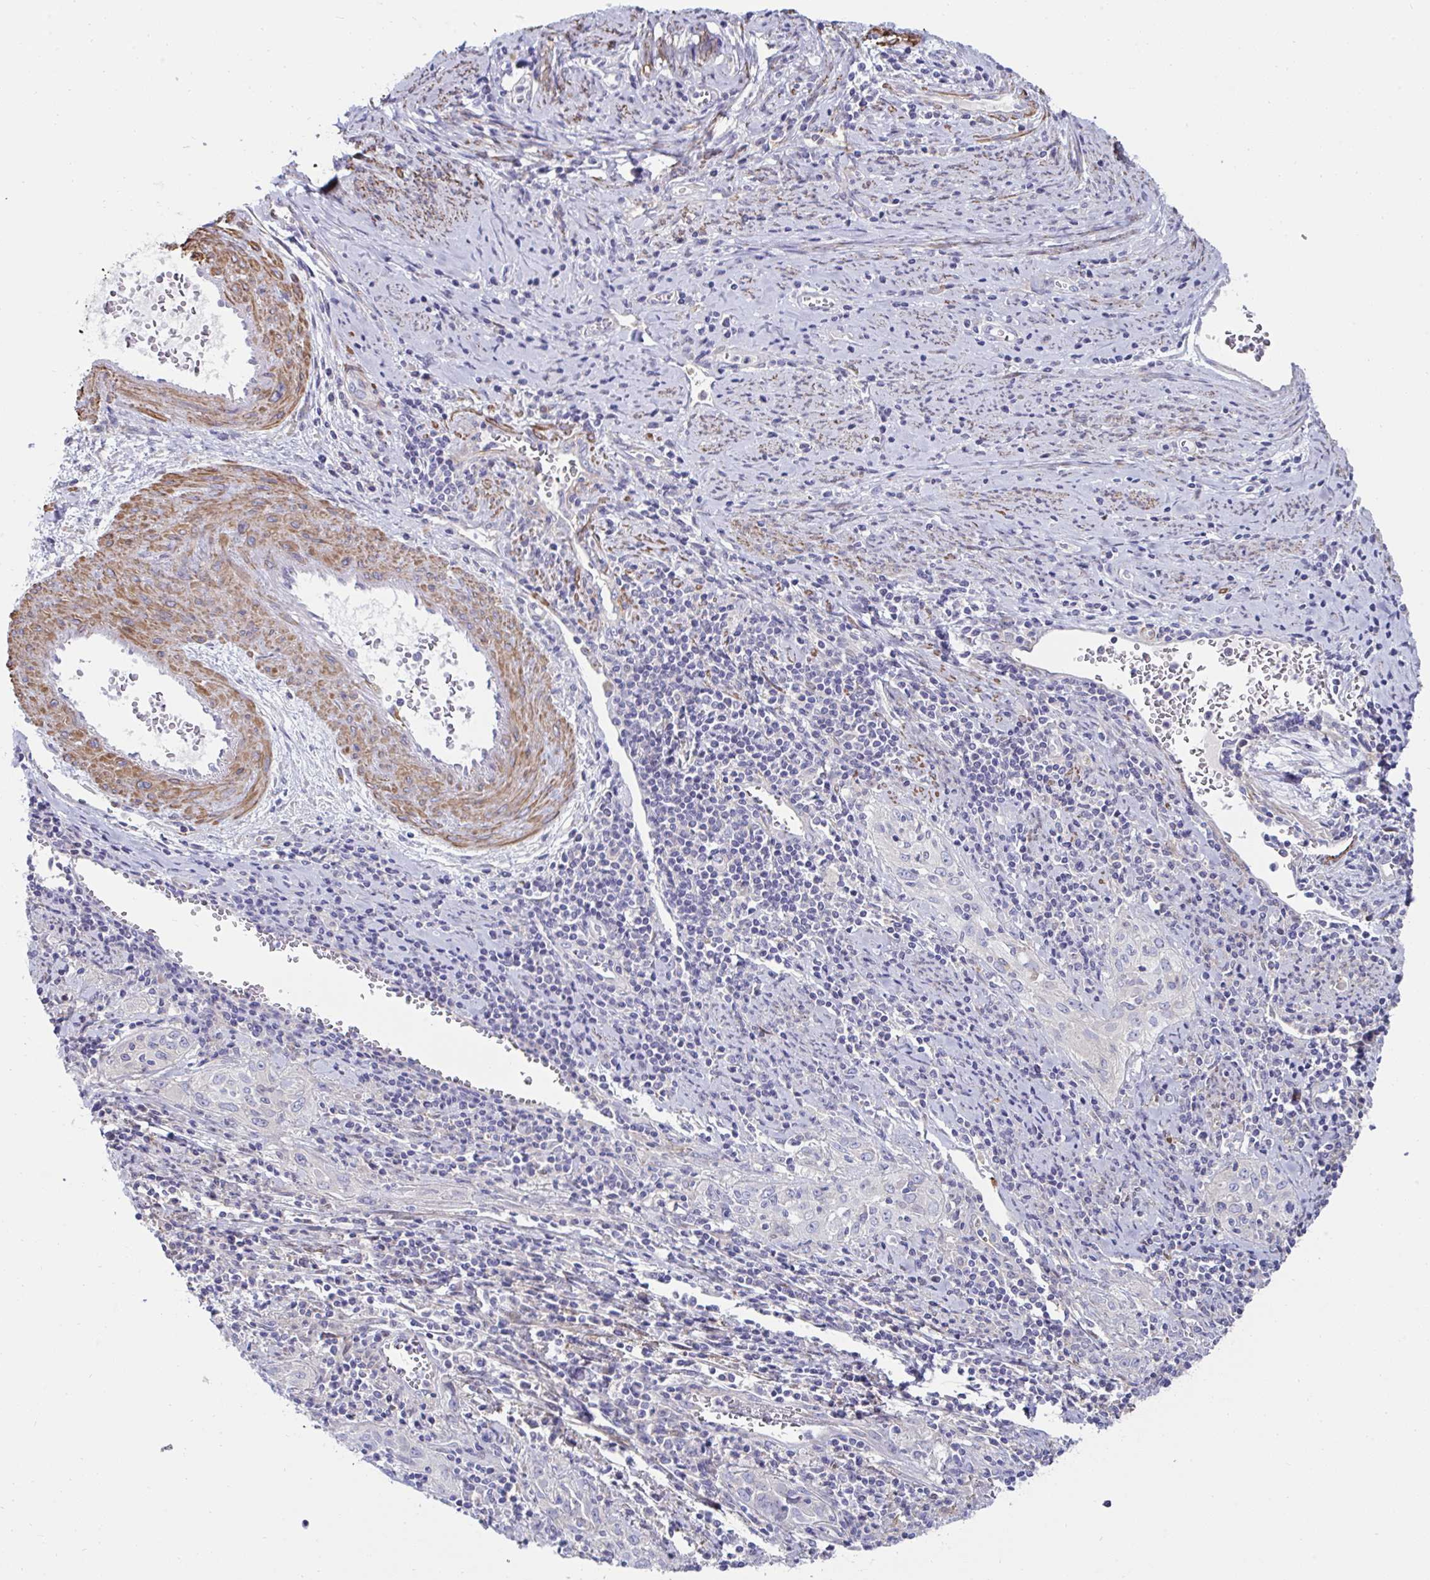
{"staining": {"intensity": "negative", "quantity": "none", "location": "none"}, "tissue": "cervical cancer", "cell_type": "Tumor cells", "image_type": "cancer", "snomed": [{"axis": "morphology", "description": "Squamous cell carcinoma, NOS"}, {"axis": "topography", "description": "Cervix"}], "caption": "Tumor cells are negative for brown protein staining in squamous cell carcinoma (cervical). The staining is performed using DAB brown chromogen with nuclei counter-stained in using hematoxylin.", "gene": "FBXL13", "patient": {"sex": "female", "age": 57}}